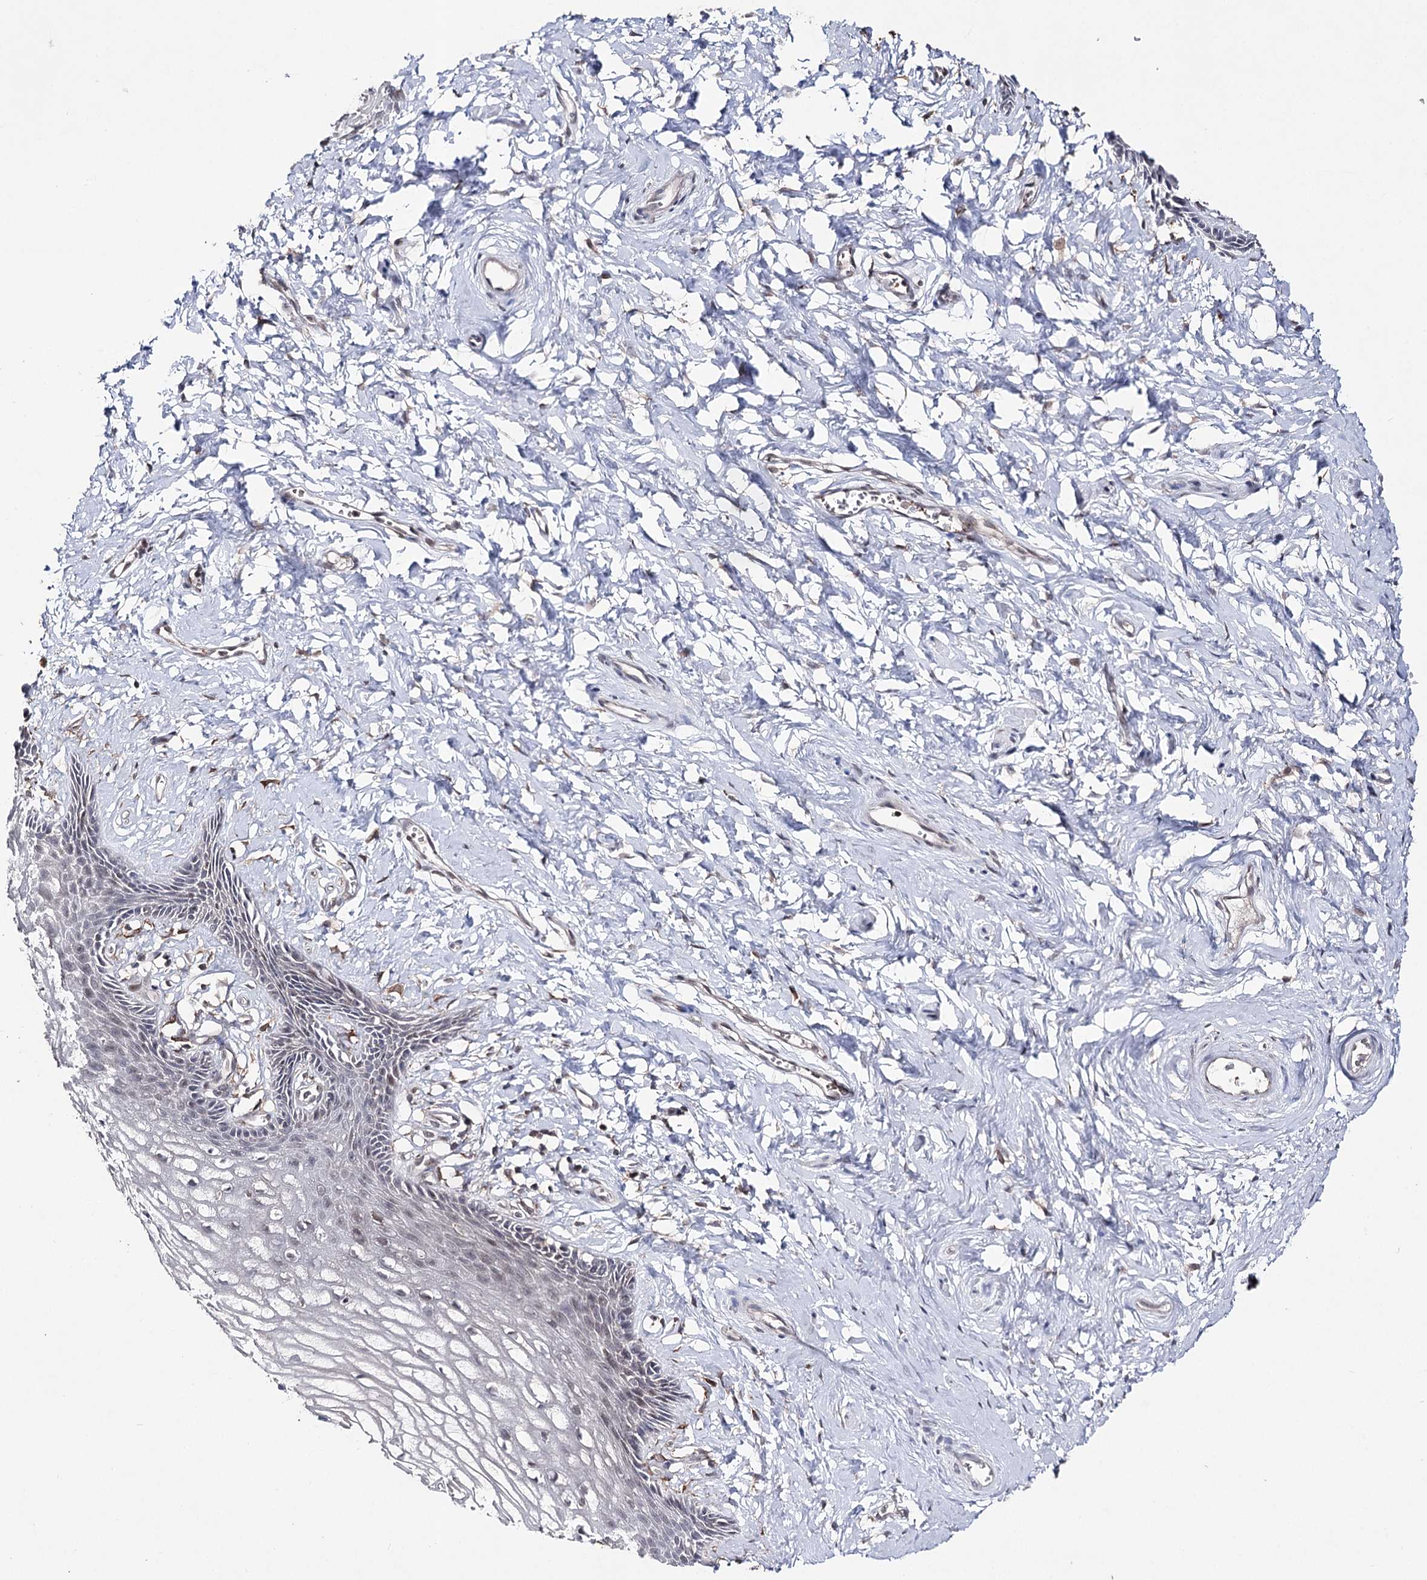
{"staining": {"intensity": "weak", "quantity": "<25%", "location": "nuclear"}, "tissue": "vagina", "cell_type": "Squamous epithelial cells", "image_type": "normal", "snomed": [{"axis": "morphology", "description": "Normal tissue, NOS"}, {"axis": "topography", "description": "Vagina"}, {"axis": "topography", "description": "Cervix"}], "caption": "DAB immunohistochemical staining of unremarkable vagina exhibits no significant staining in squamous epithelial cells. (Stains: DAB (3,3'-diaminobenzidine) IHC with hematoxylin counter stain, Microscopy: brightfield microscopy at high magnification).", "gene": "HSD11B2", "patient": {"sex": "female", "age": 40}}